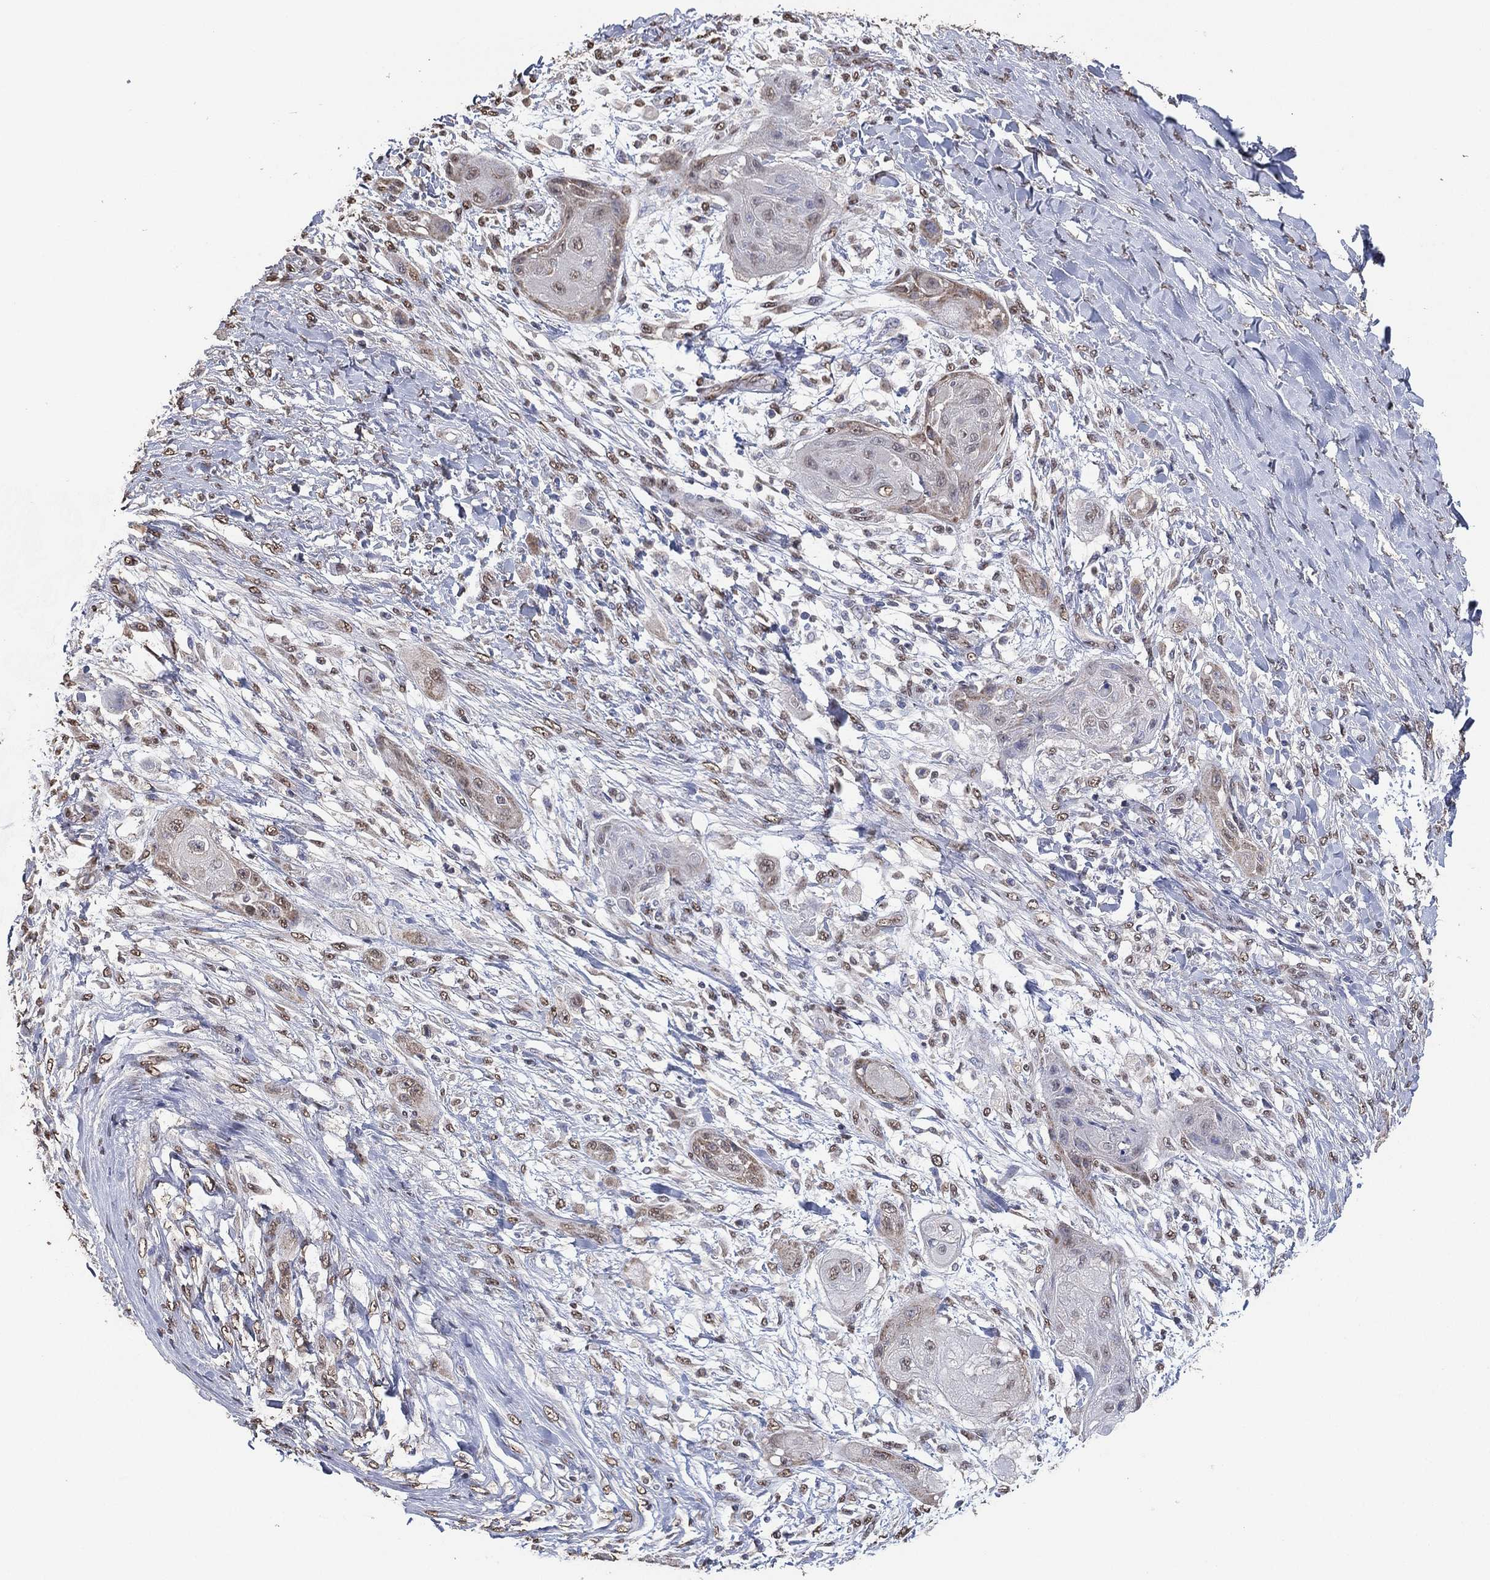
{"staining": {"intensity": "negative", "quantity": "none", "location": "none"}, "tissue": "skin cancer", "cell_type": "Tumor cells", "image_type": "cancer", "snomed": [{"axis": "morphology", "description": "Squamous cell carcinoma, NOS"}, {"axis": "topography", "description": "Skin"}], "caption": "IHC photomicrograph of neoplastic tissue: human squamous cell carcinoma (skin) stained with DAB (3,3'-diaminobenzidine) exhibits no significant protein positivity in tumor cells.", "gene": "ALDH7A1", "patient": {"sex": "male", "age": 62}}